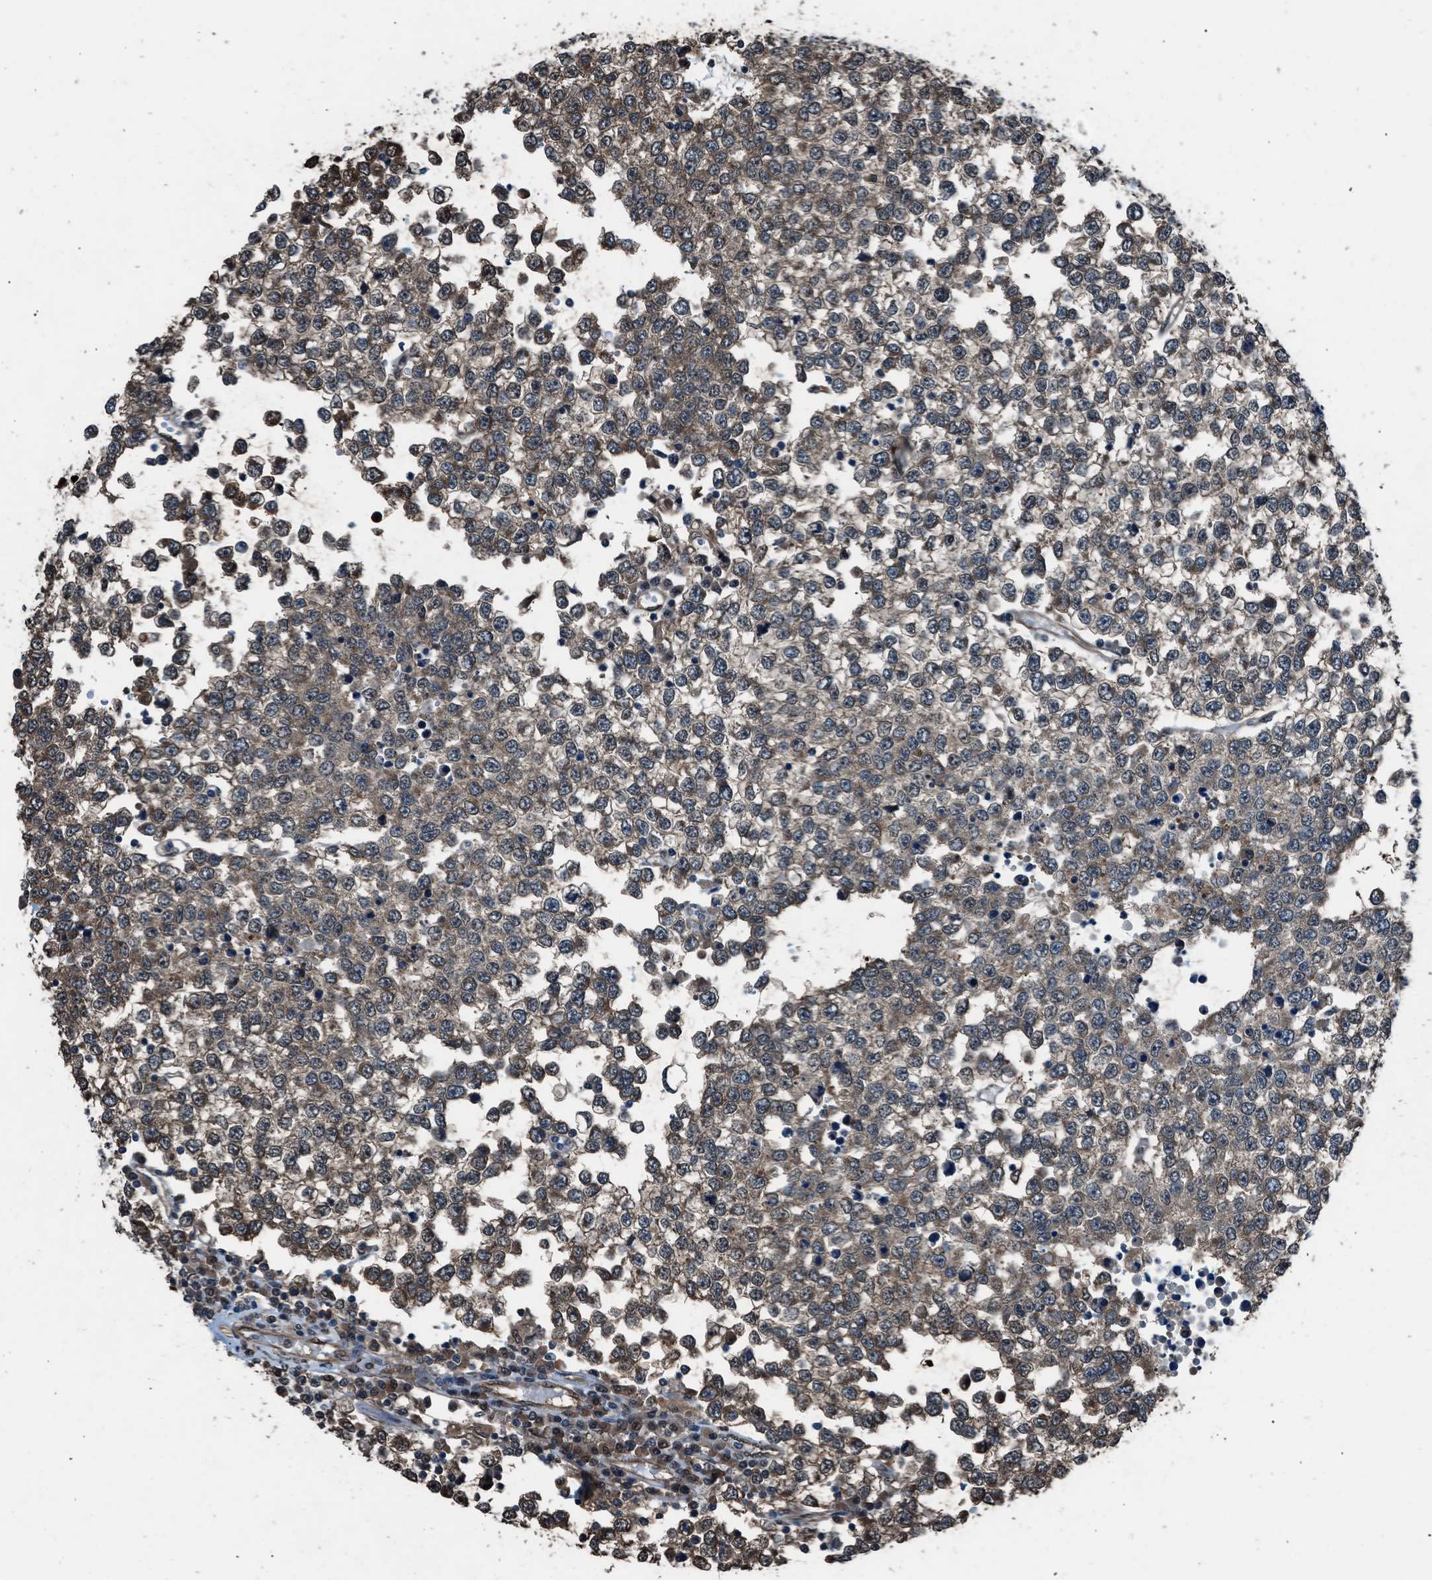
{"staining": {"intensity": "weak", "quantity": "25%-75%", "location": "cytoplasmic/membranous"}, "tissue": "testis cancer", "cell_type": "Tumor cells", "image_type": "cancer", "snomed": [{"axis": "morphology", "description": "Seminoma, NOS"}, {"axis": "topography", "description": "Testis"}], "caption": "An immunohistochemistry (IHC) histopathology image of tumor tissue is shown. Protein staining in brown labels weak cytoplasmic/membranous positivity in testis cancer (seminoma) within tumor cells.", "gene": "YWHAG", "patient": {"sex": "male", "age": 65}}